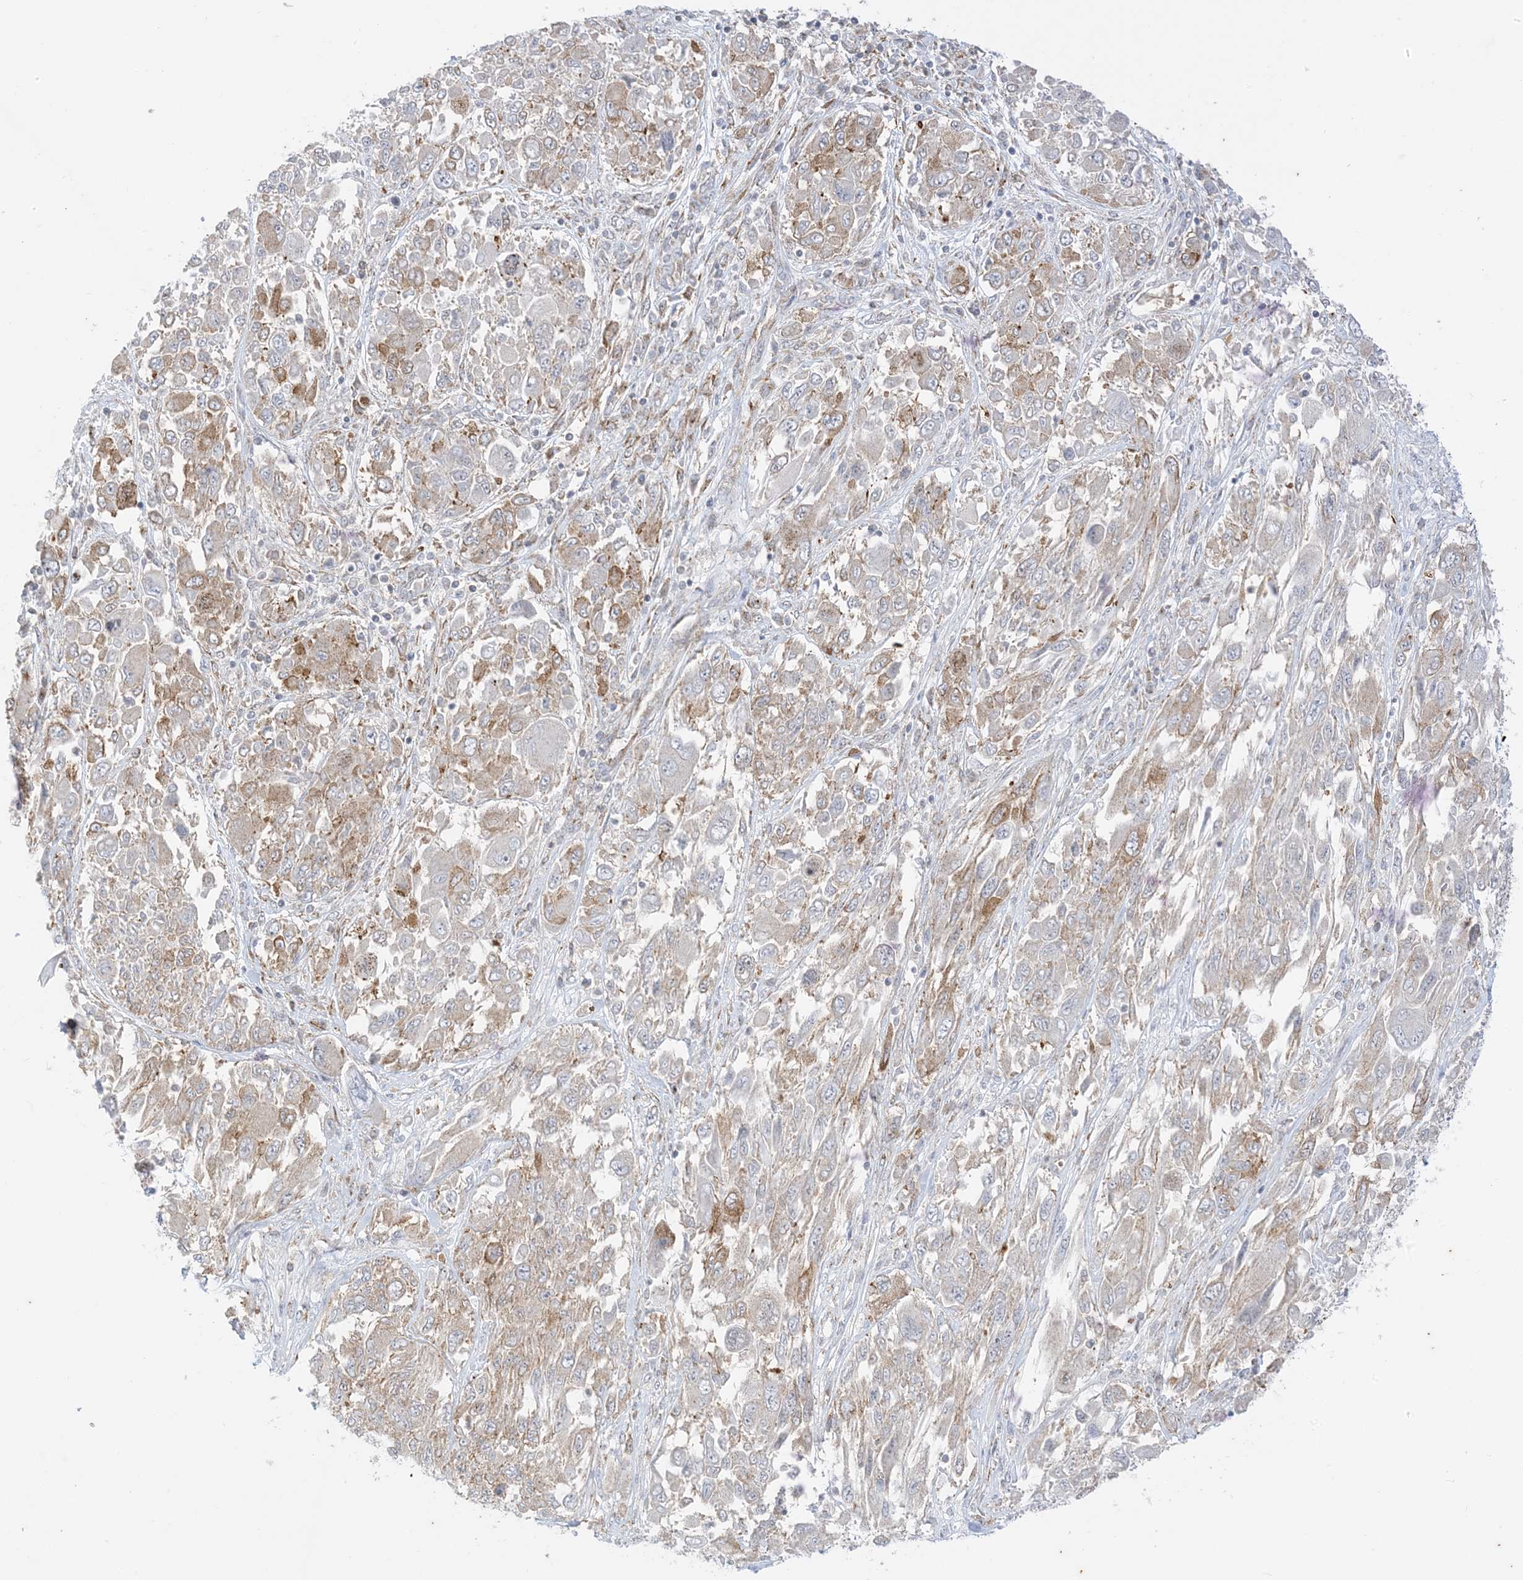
{"staining": {"intensity": "moderate", "quantity": "25%-75%", "location": "cytoplasmic/membranous"}, "tissue": "melanoma", "cell_type": "Tumor cells", "image_type": "cancer", "snomed": [{"axis": "morphology", "description": "Malignant melanoma, NOS"}, {"axis": "topography", "description": "Skin"}], "caption": "Immunohistochemical staining of malignant melanoma displays moderate cytoplasmic/membranous protein expression in about 25%-75% of tumor cells.", "gene": "RAC1", "patient": {"sex": "female", "age": 91}}